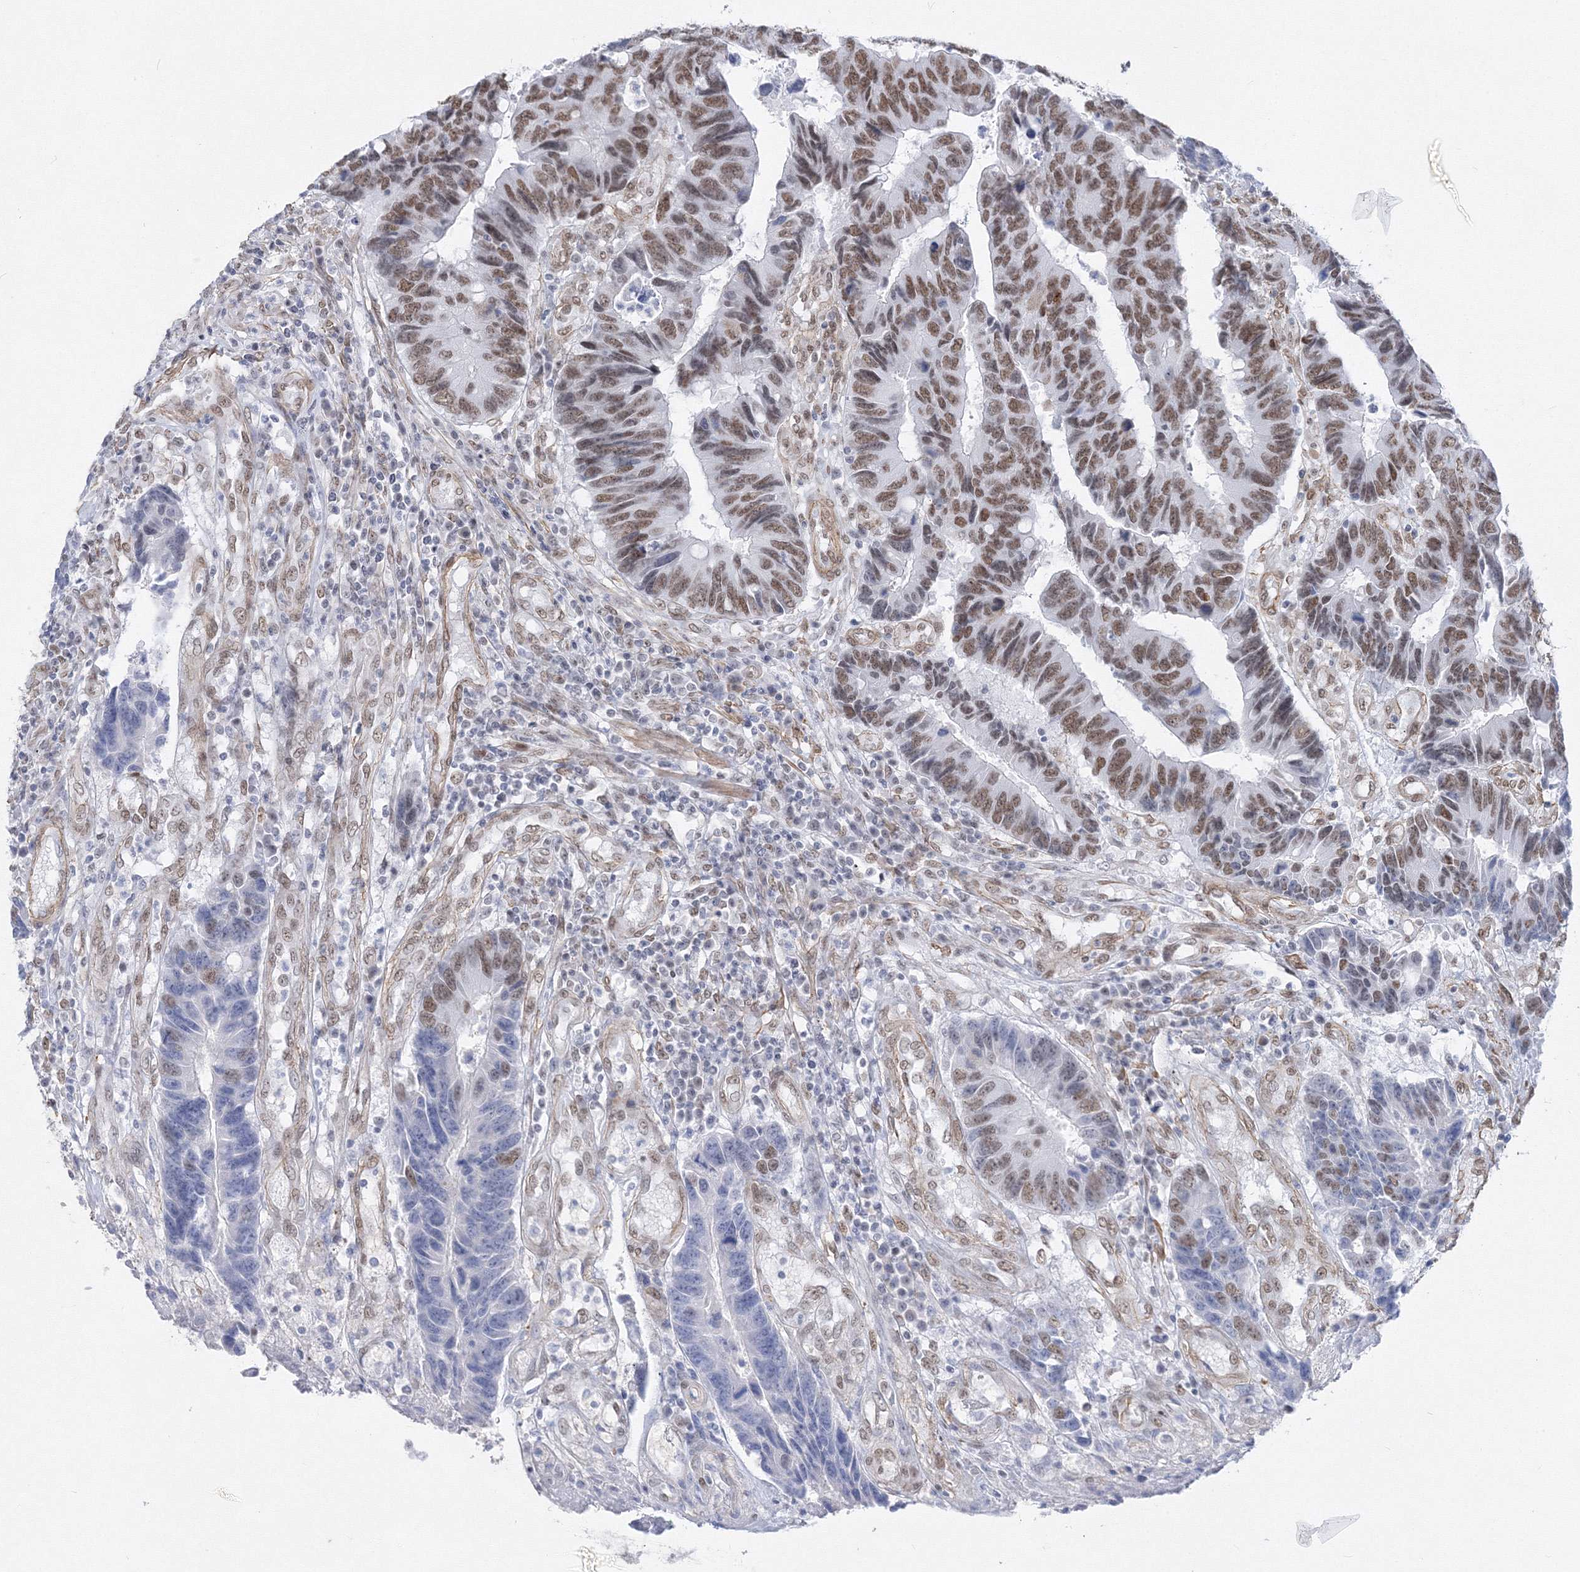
{"staining": {"intensity": "moderate", "quantity": "25%-75%", "location": "nuclear"}, "tissue": "colorectal cancer", "cell_type": "Tumor cells", "image_type": "cancer", "snomed": [{"axis": "morphology", "description": "Adenocarcinoma, NOS"}, {"axis": "topography", "description": "Rectum"}], "caption": "Colorectal cancer (adenocarcinoma) tissue reveals moderate nuclear expression in approximately 25%-75% of tumor cells, visualized by immunohistochemistry.", "gene": "ZNF638", "patient": {"sex": "male", "age": 84}}